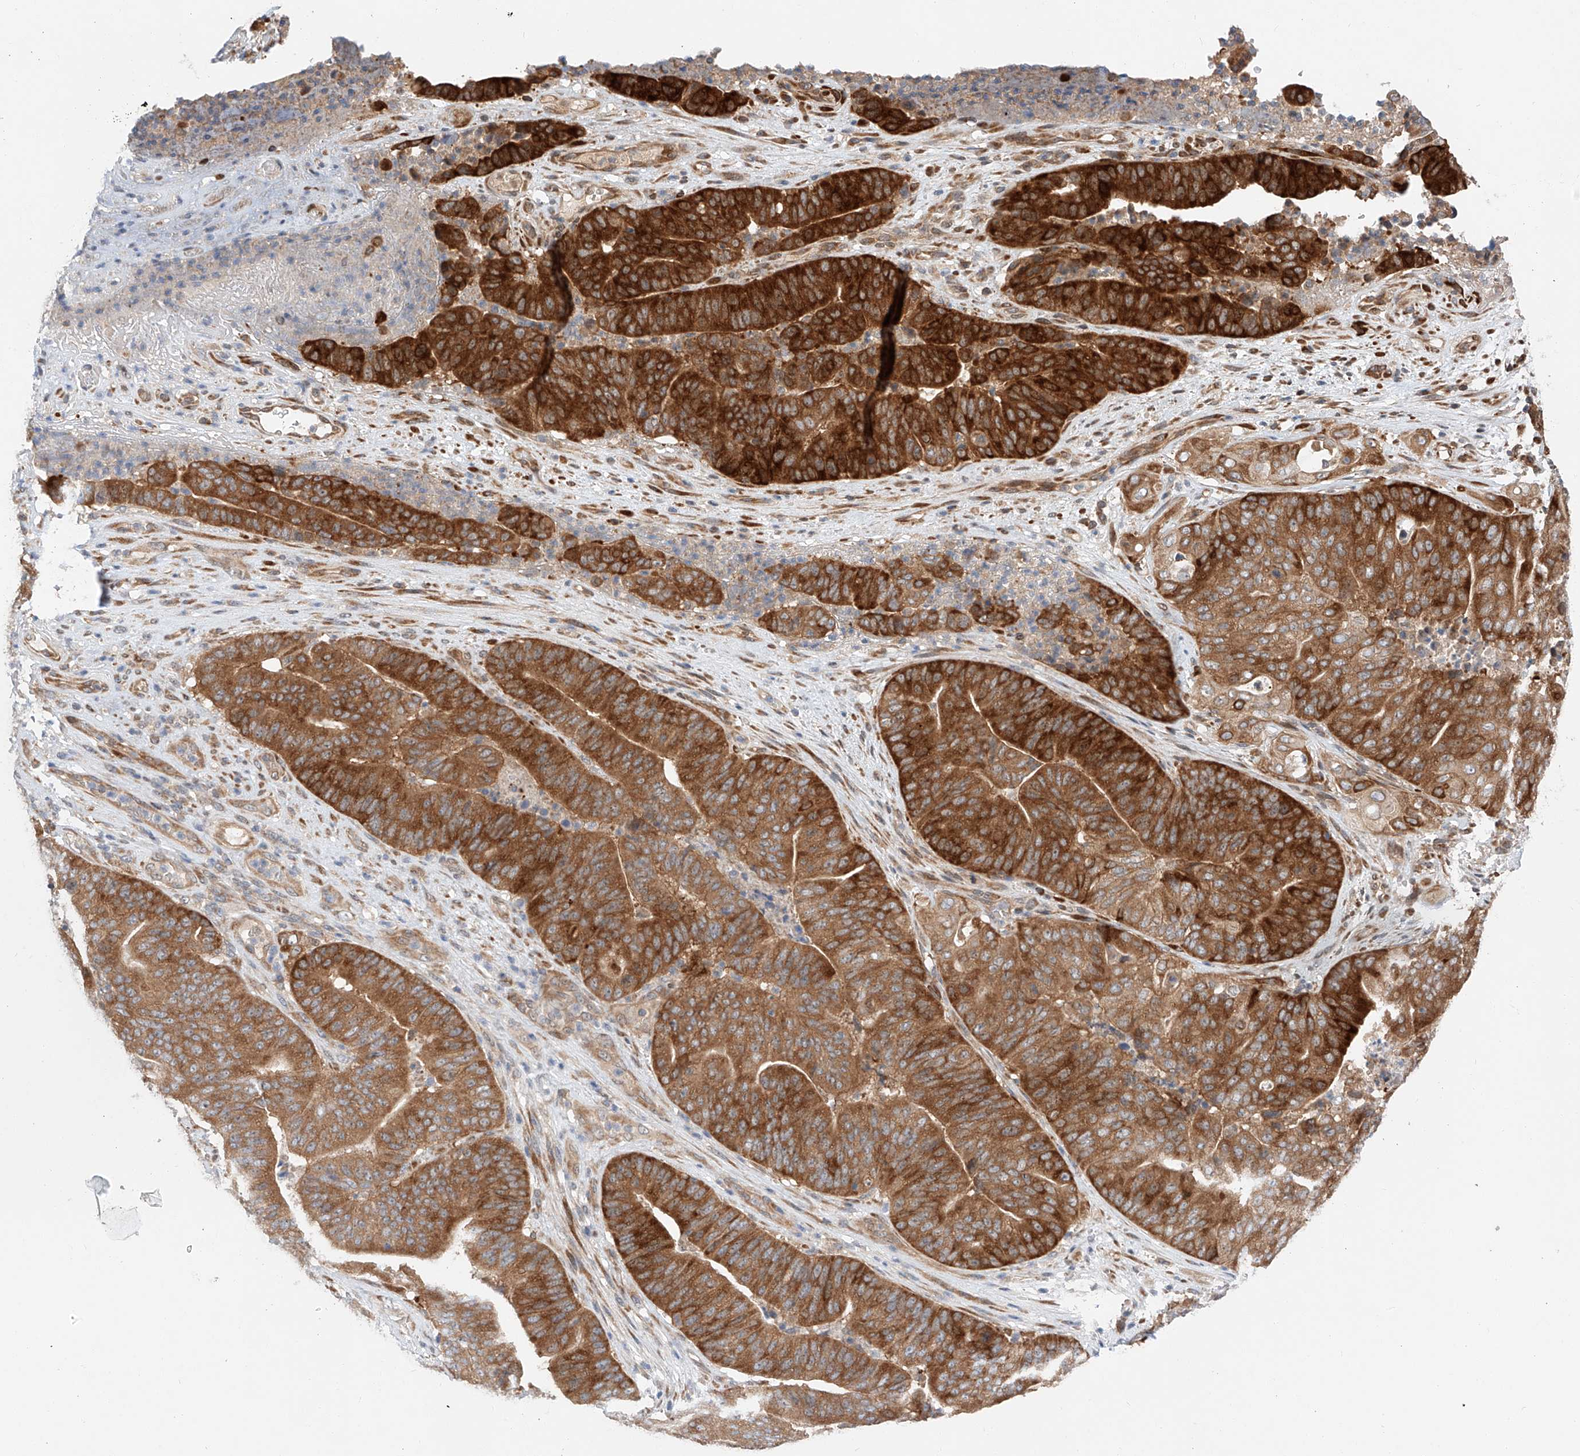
{"staining": {"intensity": "strong", "quantity": ">75%", "location": "cytoplasmic/membranous"}, "tissue": "pancreatic cancer", "cell_type": "Tumor cells", "image_type": "cancer", "snomed": [{"axis": "morphology", "description": "Adenocarcinoma, NOS"}, {"axis": "topography", "description": "Pancreas"}], "caption": "Adenocarcinoma (pancreatic) was stained to show a protein in brown. There is high levels of strong cytoplasmic/membranous positivity in approximately >75% of tumor cells.", "gene": "RUSC1", "patient": {"sex": "female", "age": 77}}